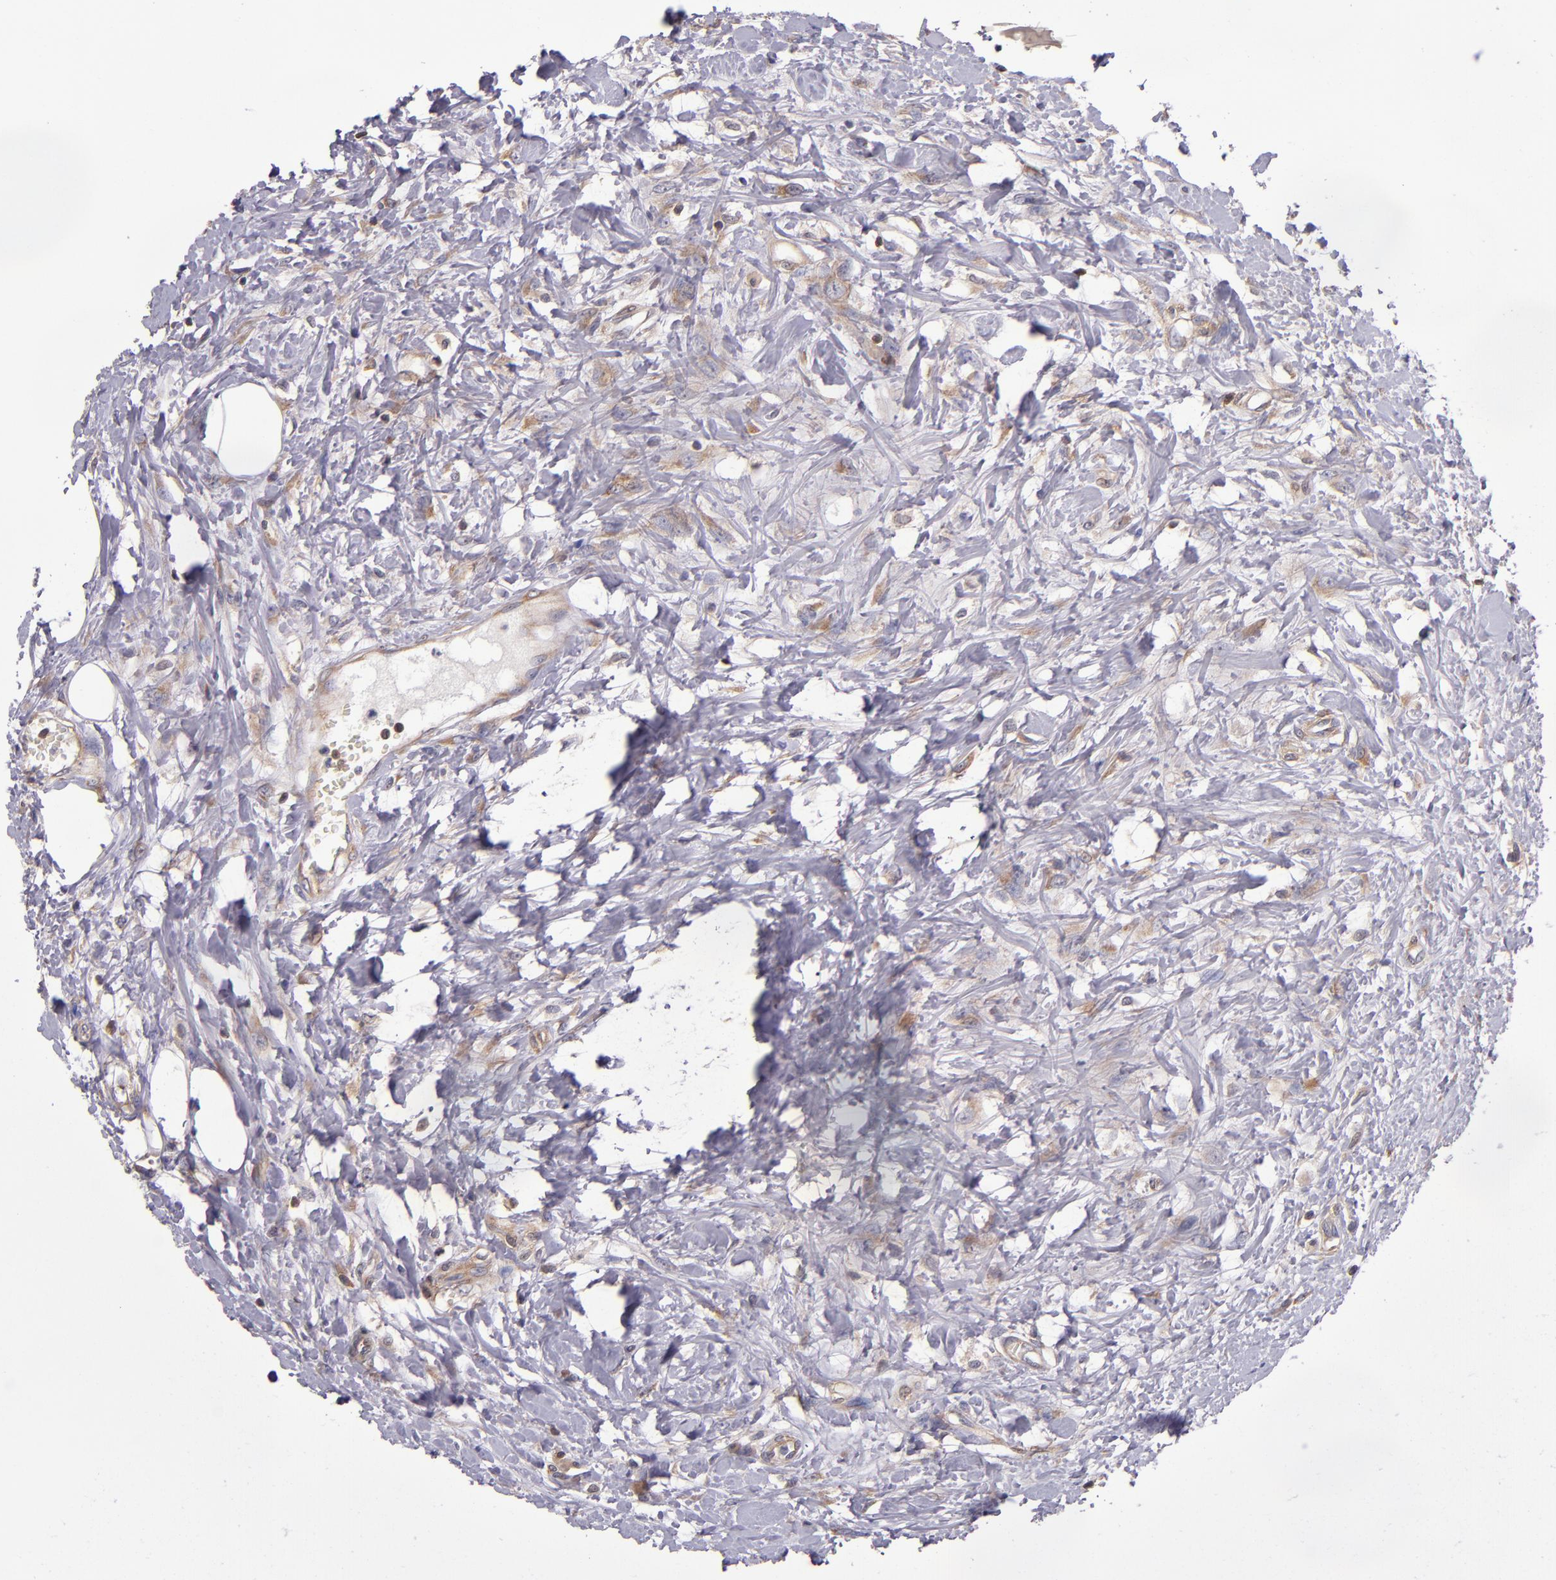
{"staining": {"intensity": "moderate", "quantity": ">75%", "location": "cytoplasmic/membranous"}, "tissue": "urothelial cancer", "cell_type": "Tumor cells", "image_type": "cancer", "snomed": [{"axis": "morphology", "description": "Urothelial carcinoma, High grade"}, {"axis": "topography", "description": "Urinary bladder"}], "caption": "Approximately >75% of tumor cells in human high-grade urothelial carcinoma reveal moderate cytoplasmic/membranous protein expression as visualized by brown immunohistochemical staining.", "gene": "EIF4ENIF1", "patient": {"sex": "male", "age": 56}}